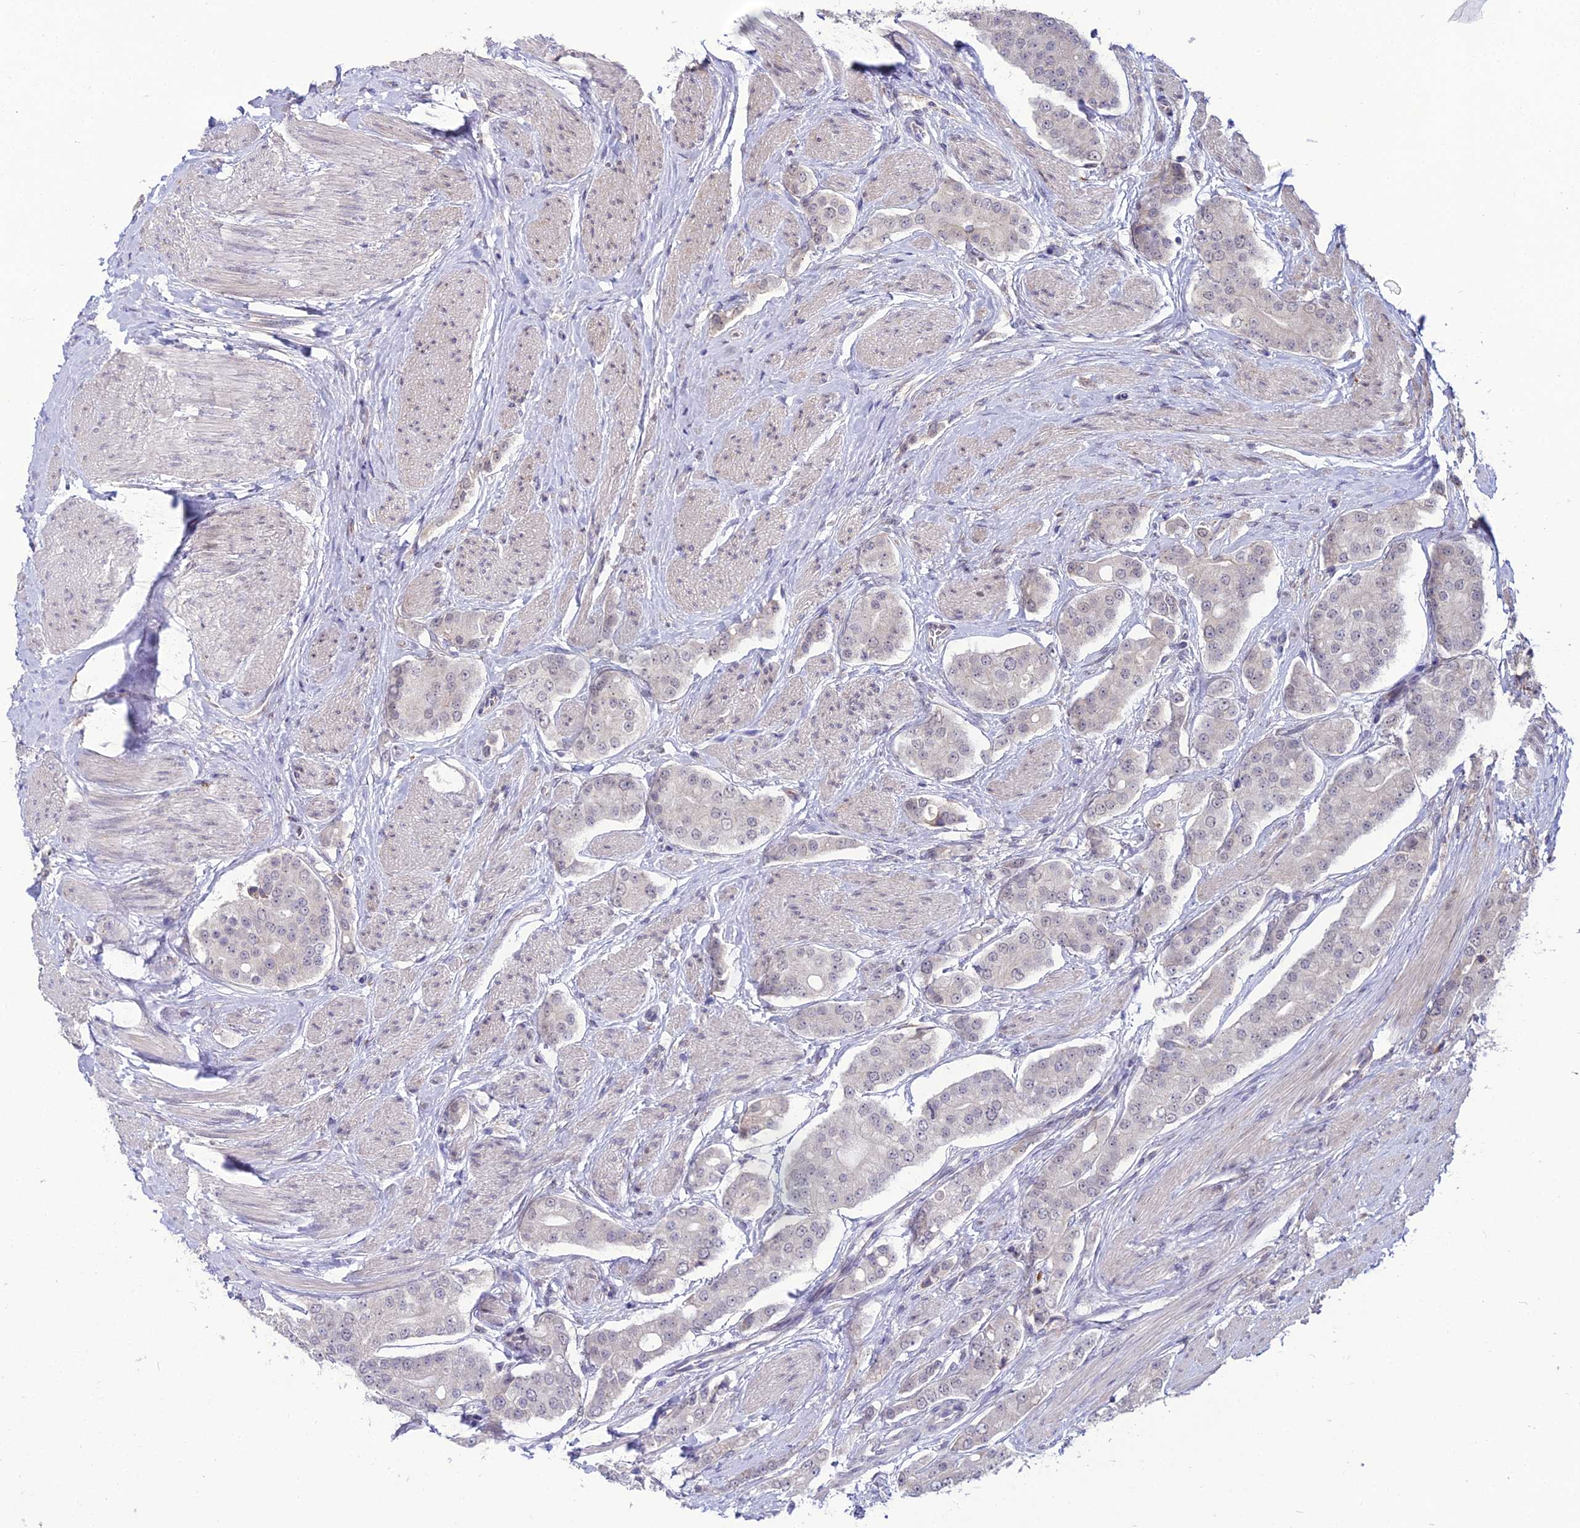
{"staining": {"intensity": "negative", "quantity": "none", "location": "none"}, "tissue": "prostate cancer", "cell_type": "Tumor cells", "image_type": "cancer", "snomed": [{"axis": "morphology", "description": "Adenocarcinoma, High grade"}, {"axis": "topography", "description": "Prostate"}], "caption": "IHC image of neoplastic tissue: high-grade adenocarcinoma (prostate) stained with DAB shows no significant protein positivity in tumor cells.", "gene": "TROAP", "patient": {"sex": "male", "age": 71}}